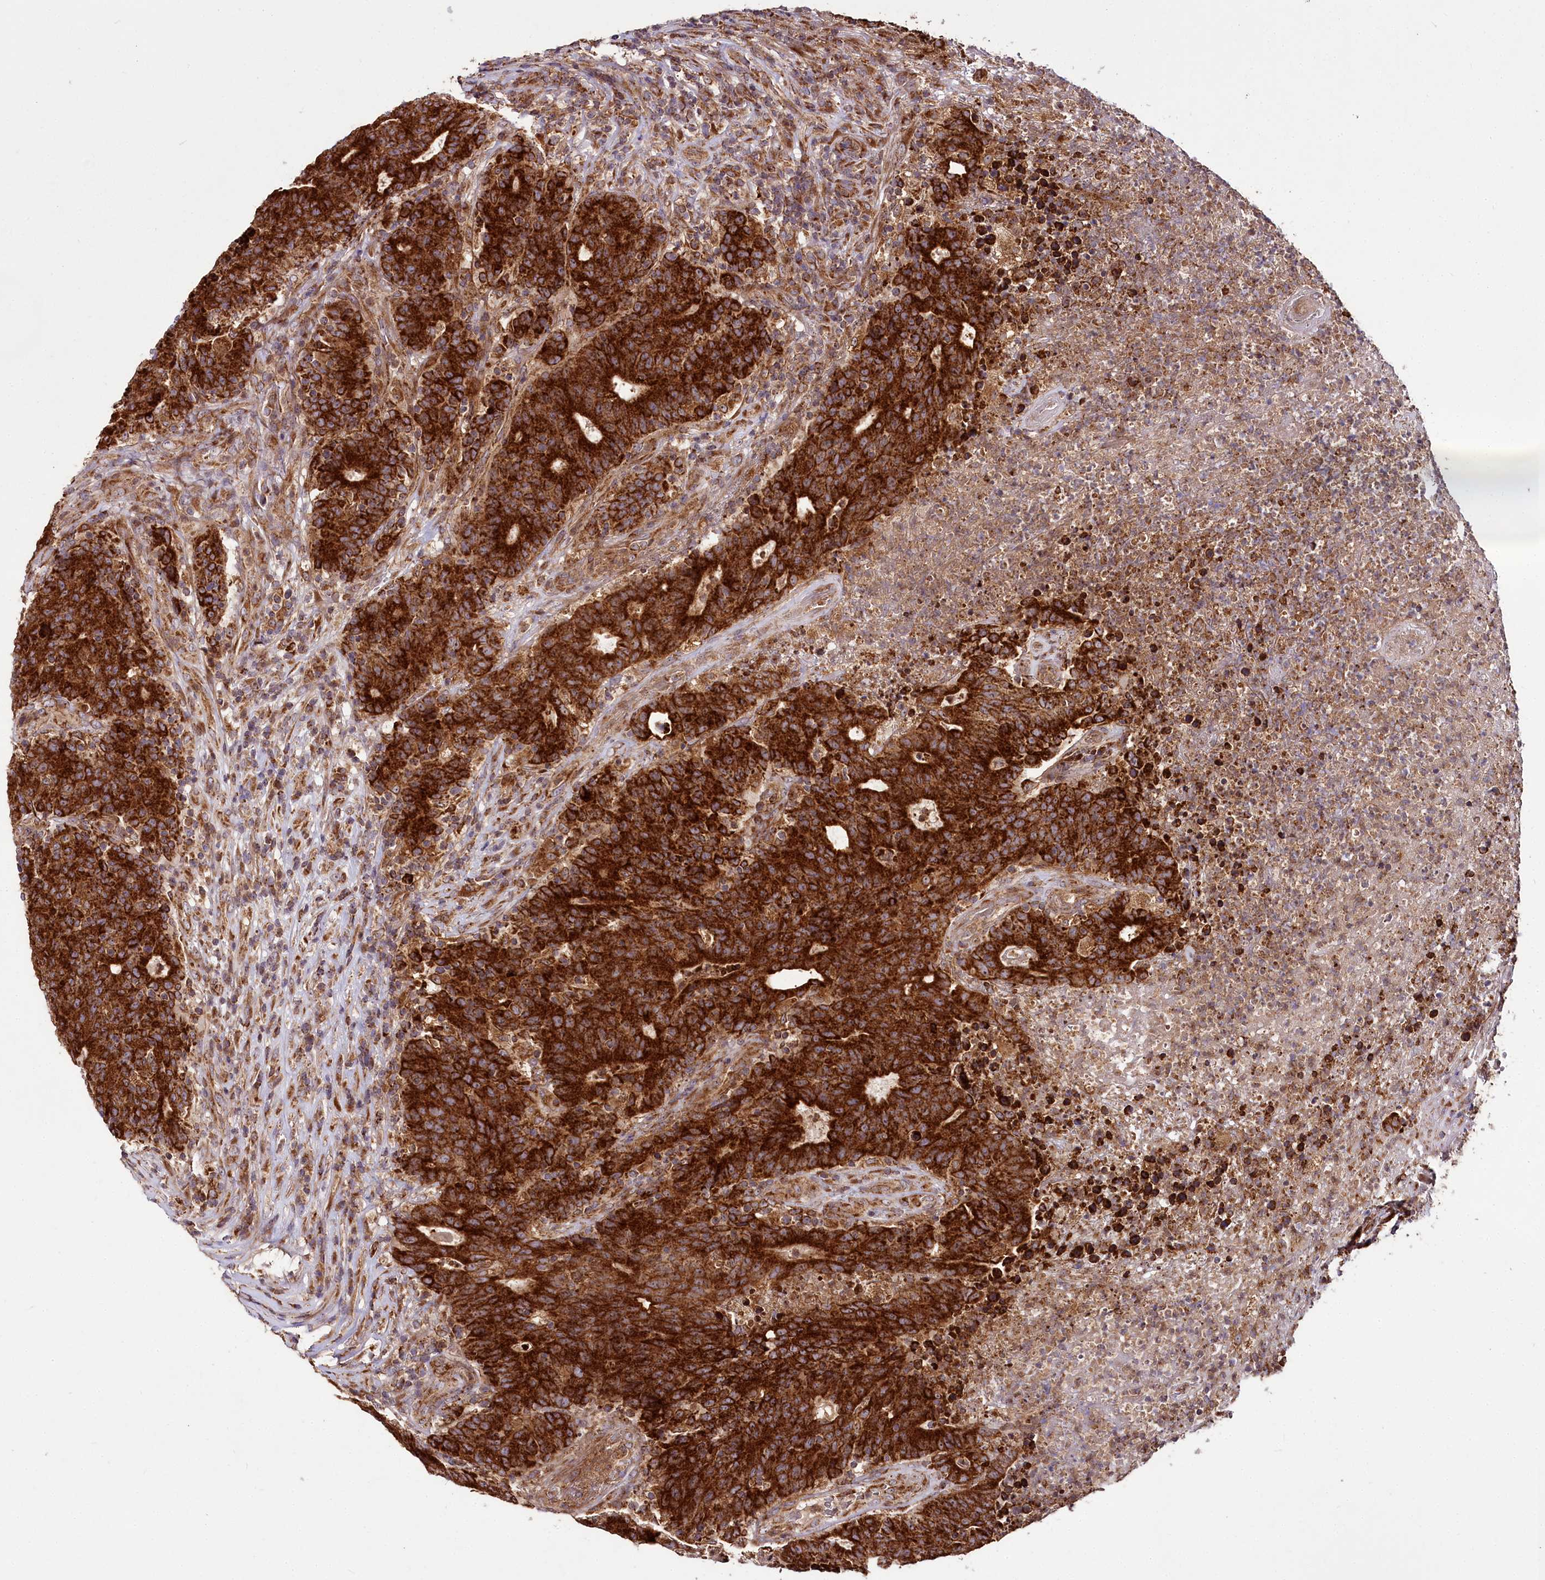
{"staining": {"intensity": "strong", "quantity": ">75%", "location": "cytoplasmic/membranous"}, "tissue": "colorectal cancer", "cell_type": "Tumor cells", "image_type": "cancer", "snomed": [{"axis": "morphology", "description": "Adenocarcinoma, NOS"}, {"axis": "topography", "description": "Colon"}], "caption": "Strong cytoplasmic/membranous expression for a protein is identified in about >75% of tumor cells of colorectal cancer (adenocarcinoma) using immunohistochemistry.", "gene": "RAB7A", "patient": {"sex": "female", "age": 75}}